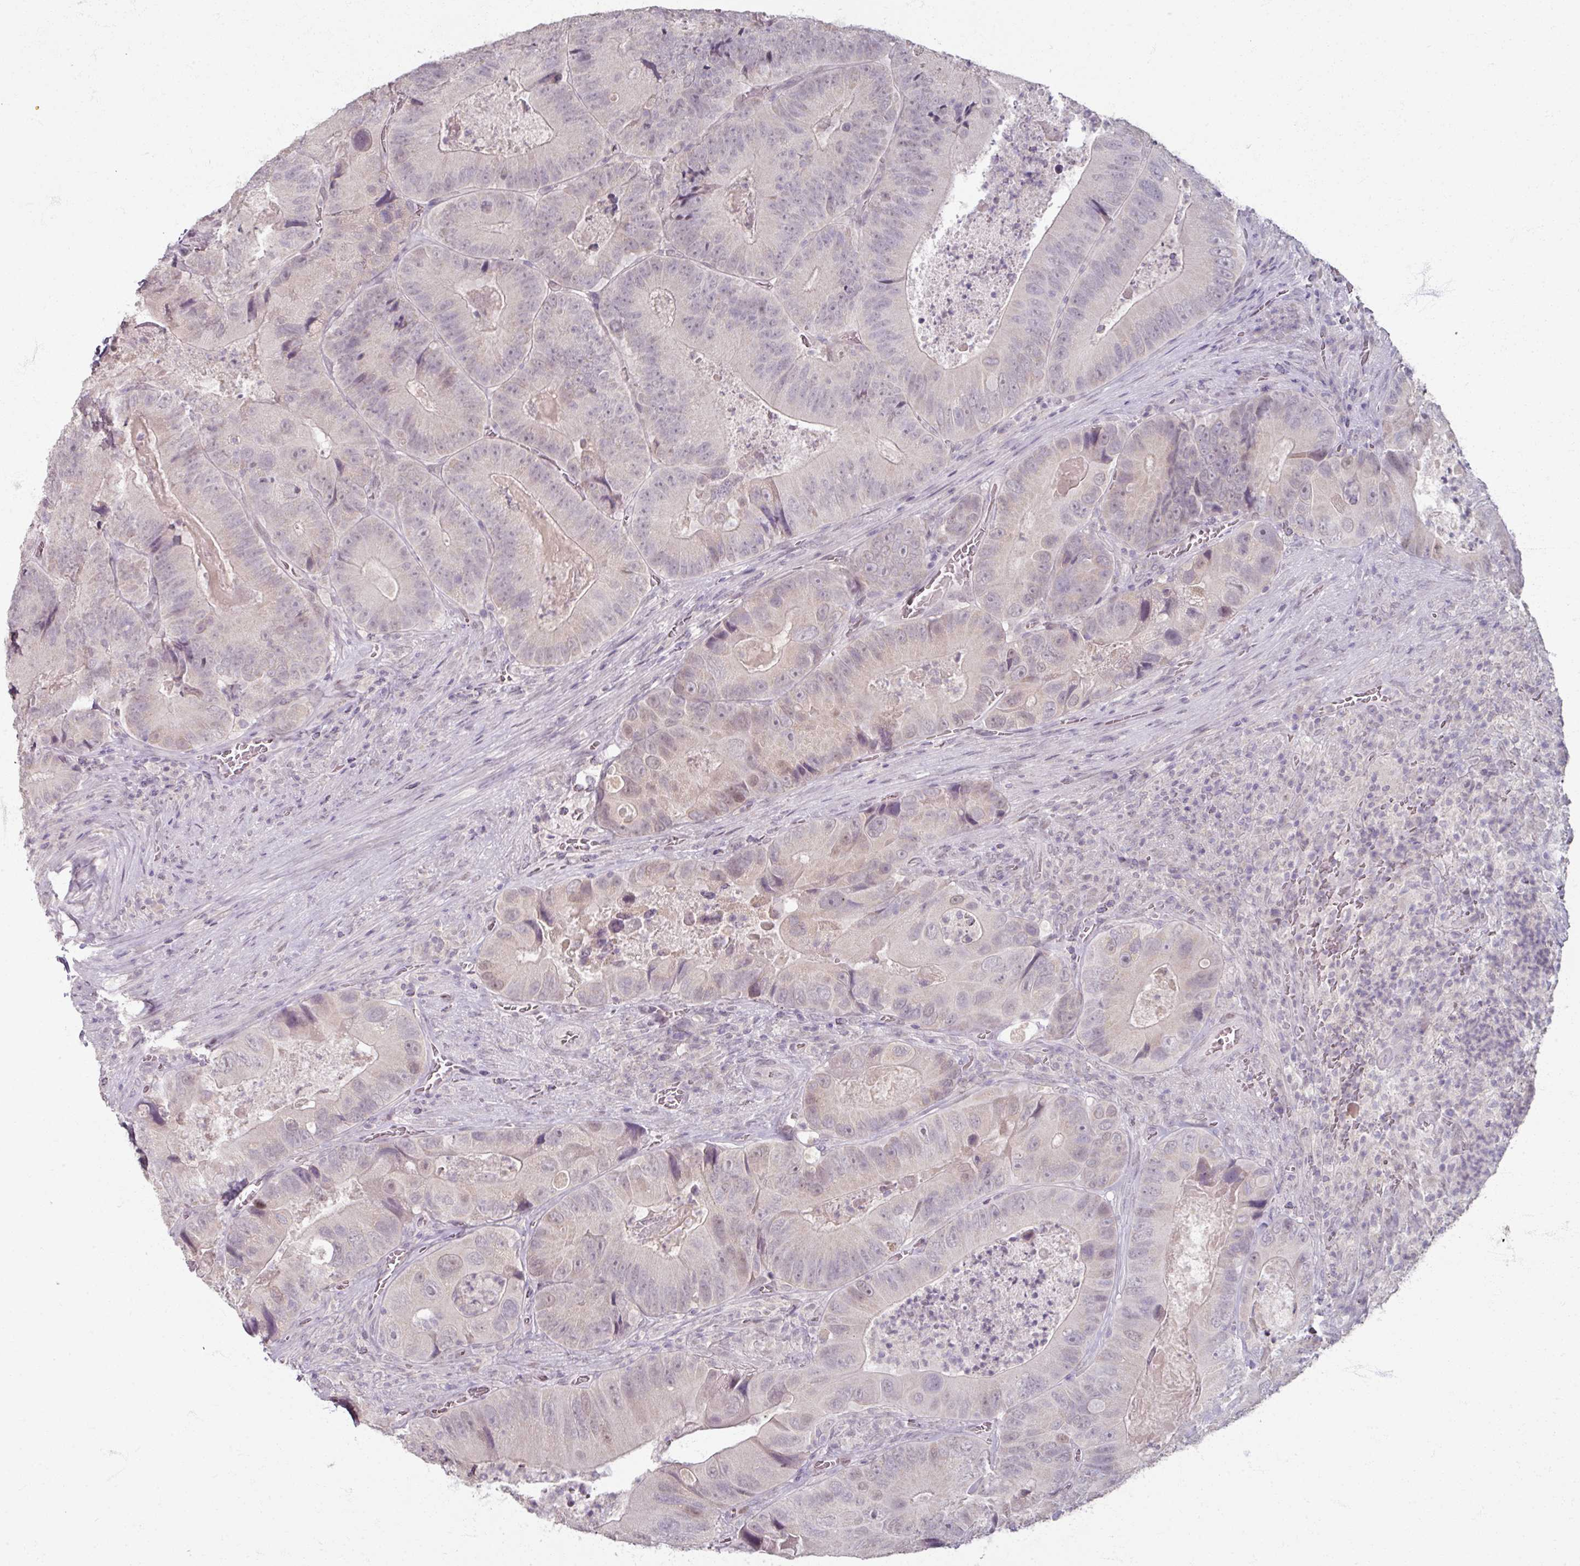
{"staining": {"intensity": "negative", "quantity": "none", "location": "none"}, "tissue": "colorectal cancer", "cell_type": "Tumor cells", "image_type": "cancer", "snomed": [{"axis": "morphology", "description": "Adenocarcinoma, NOS"}, {"axis": "topography", "description": "Colon"}], "caption": "Colorectal adenocarcinoma stained for a protein using immunohistochemistry (IHC) demonstrates no expression tumor cells.", "gene": "SOX11", "patient": {"sex": "female", "age": 86}}